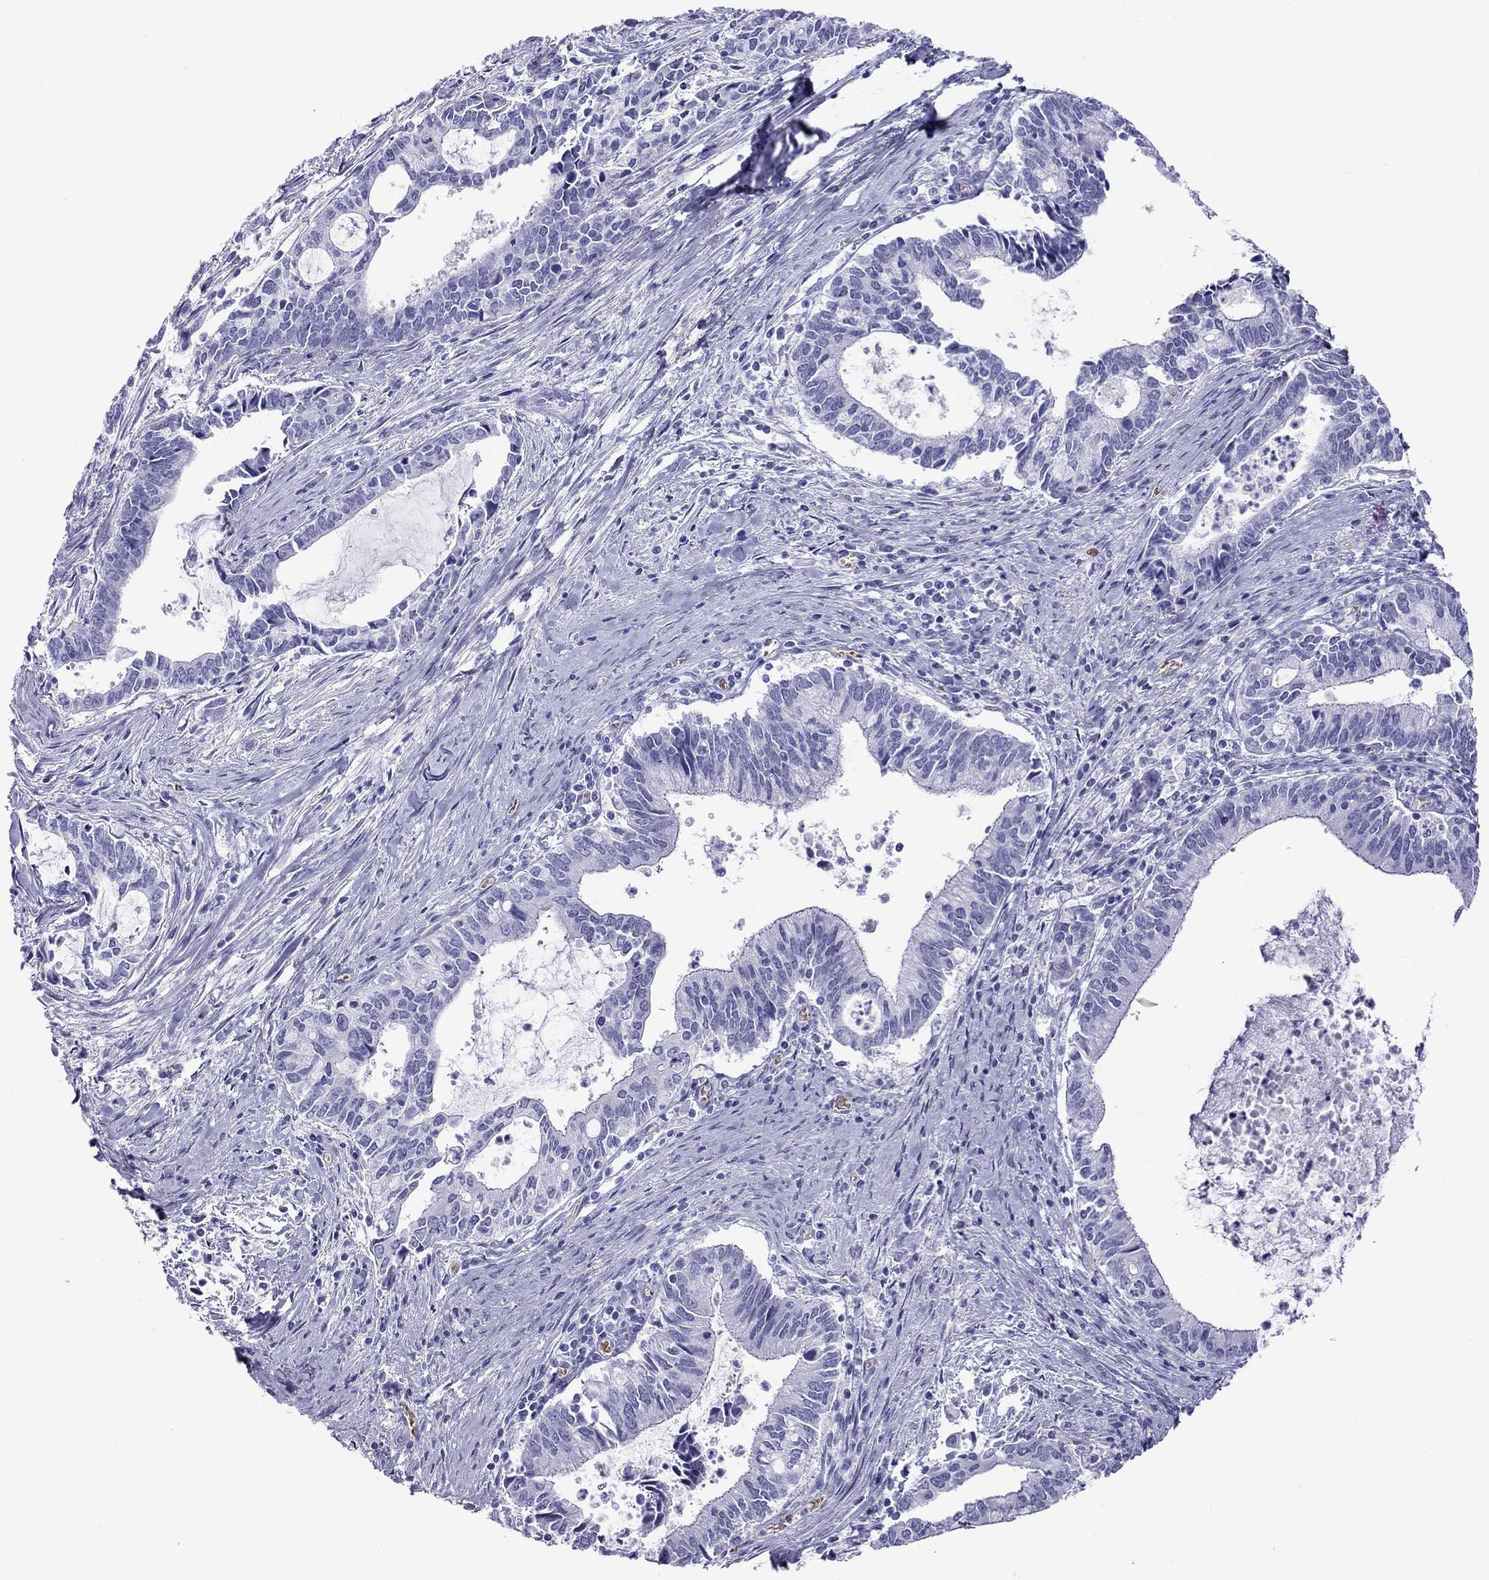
{"staining": {"intensity": "negative", "quantity": "none", "location": "none"}, "tissue": "cervical cancer", "cell_type": "Tumor cells", "image_type": "cancer", "snomed": [{"axis": "morphology", "description": "Adenocarcinoma, NOS"}, {"axis": "topography", "description": "Cervix"}], "caption": "Immunohistochemistry (IHC) photomicrograph of neoplastic tissue: human cervical cancer stained with DAB exhibits no significant protein positivity in tumor cells.", "gene": "PTPRN", "patient": {"sex": "female", "age": 42}}